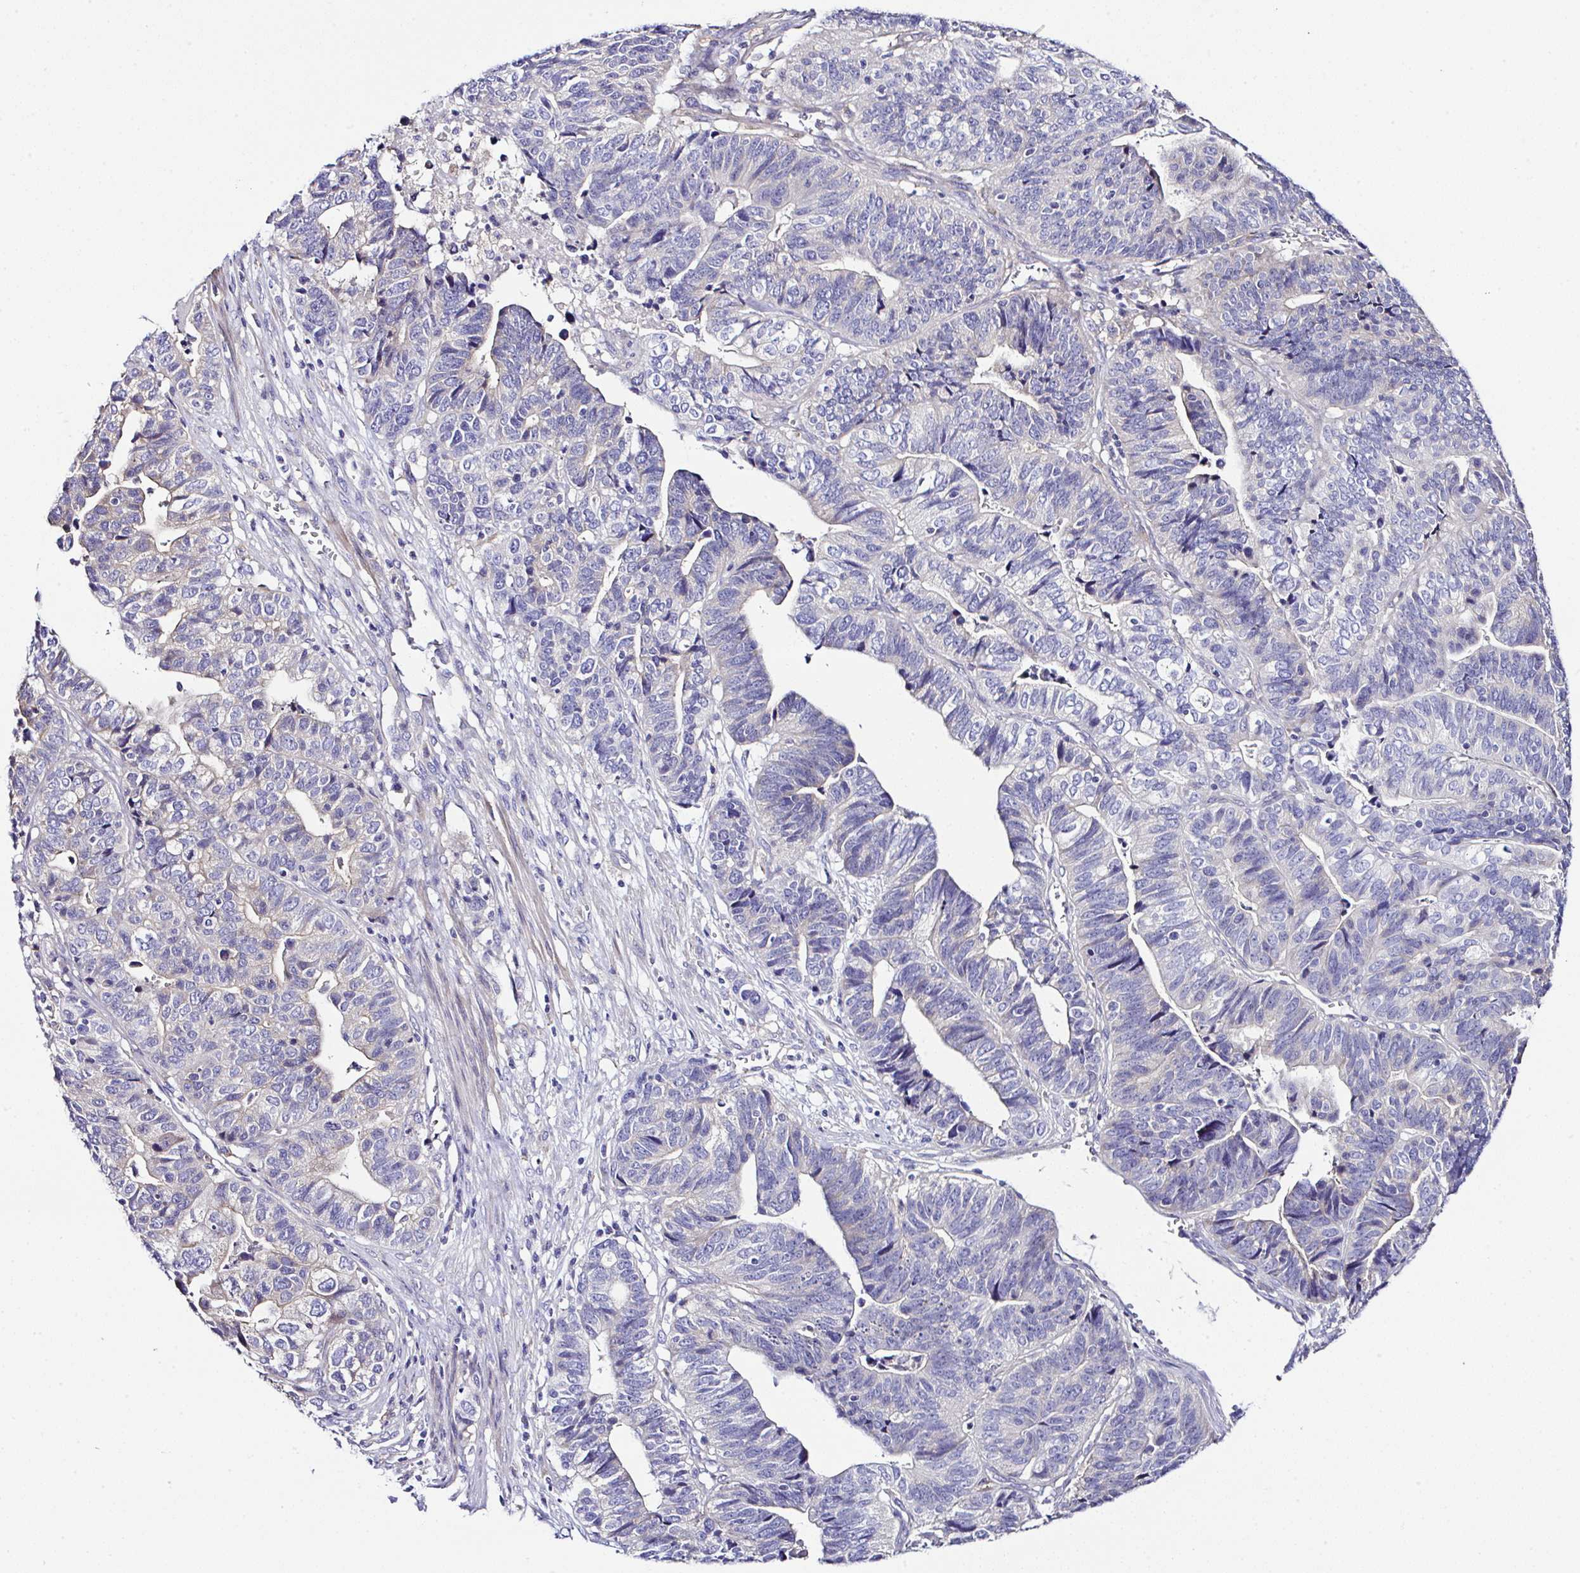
{"staining": {"intensity": "negative", "quantity": "none", "location": "none"}, "tissue": "stomach cancer", "cell_type": "Tumor cells", "image_type": "cancer", "snomed": [{"axis": "morphology", "description": "Adenocarcinoma, NOS"}, {"axis": "topography", "description": "Stomach, upper"}], "caption": "Immunohistochemistry (IHC) of stomach cancer displays no expression in tumor cells.", "gene": "OR4P4", "patient": {"sex": "female", "age": 67}}